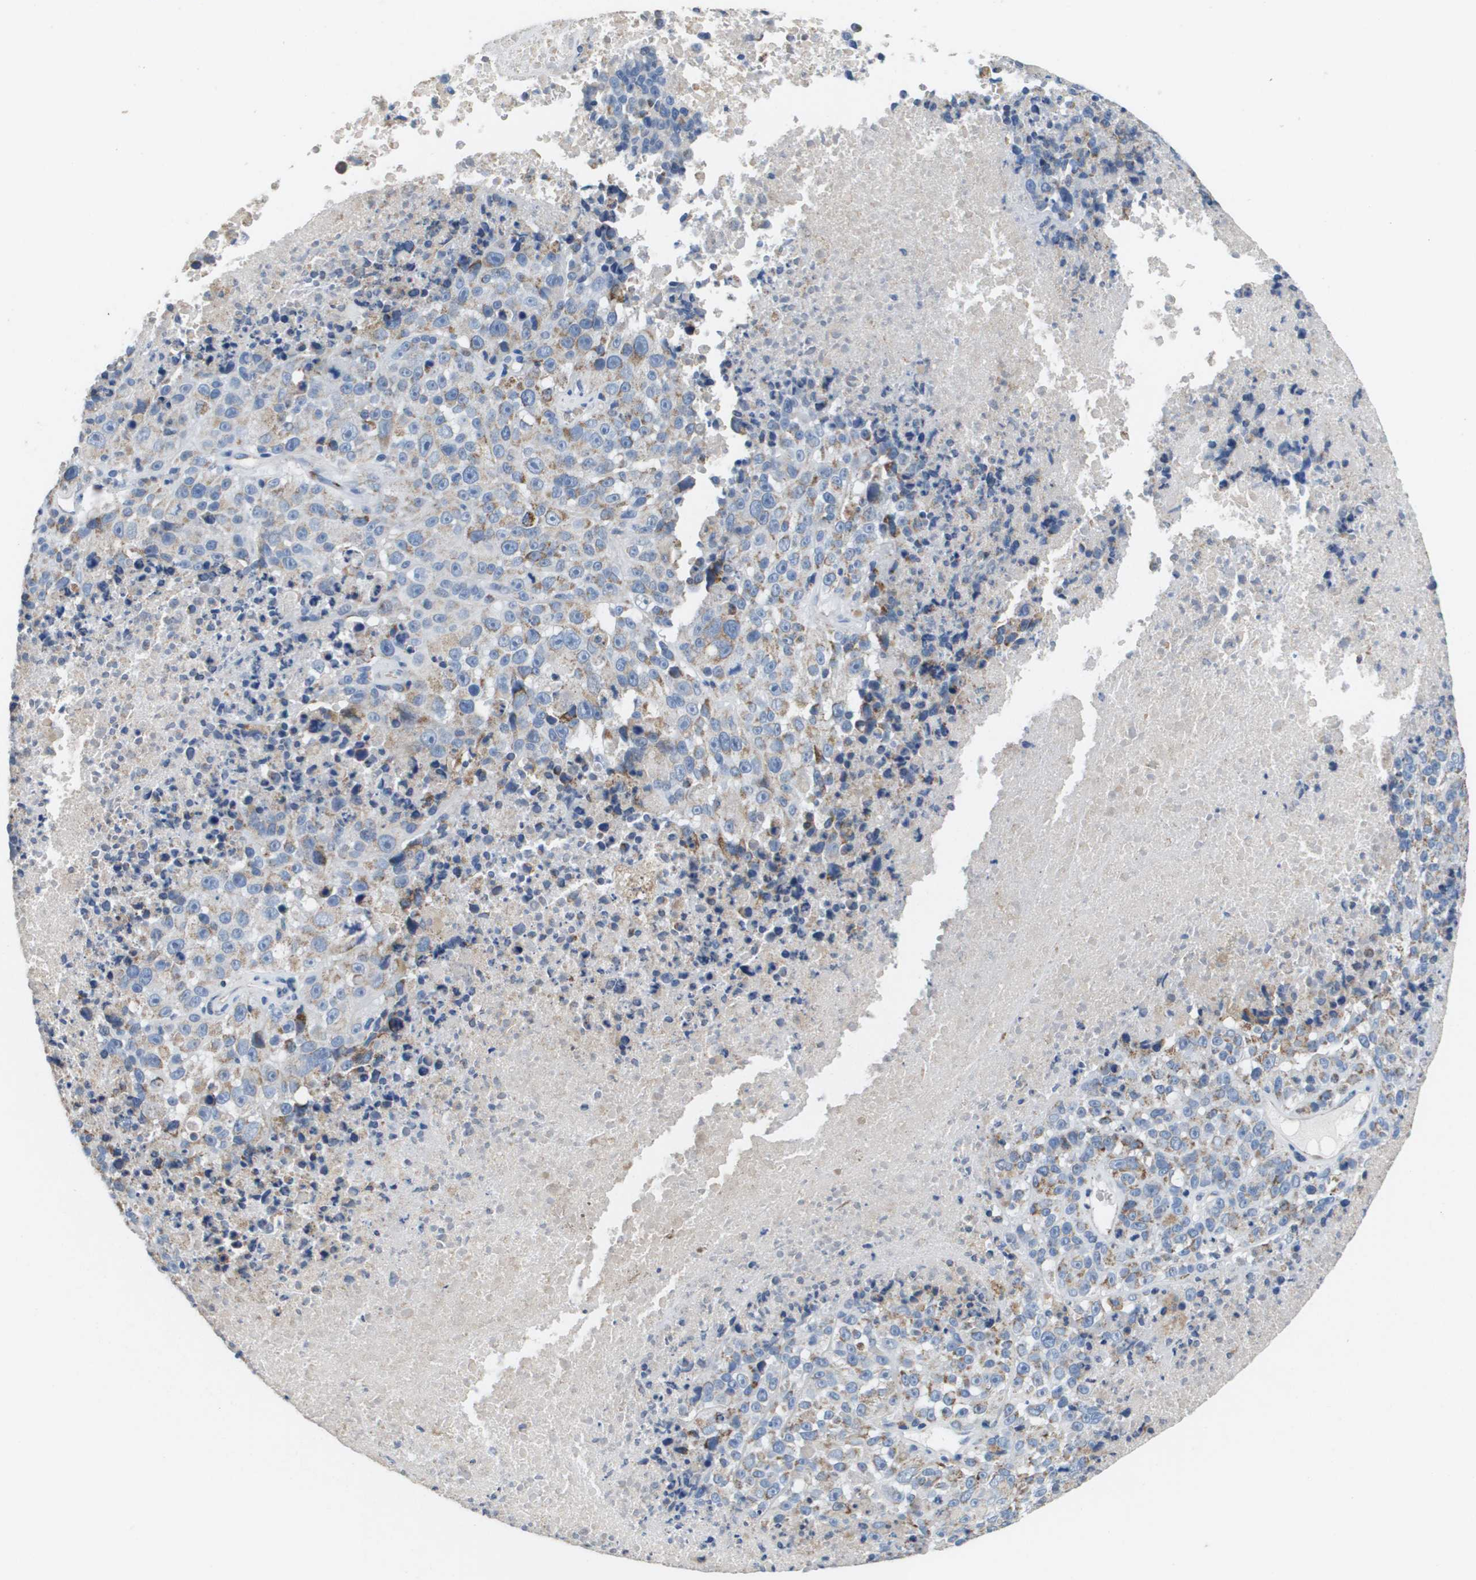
{"staining": {"intensity": "weak", "quantity": "25%-75%", "location": "cytoplasmic/membranous"}, "tissue": "melanoma", "cell_type": "Tumor cells", "image_type": "cancer", "snomed": [{"axis": "morphology", "description": "Malignant melanoma, Metastatic site"}, {"axis": "topography", "description": "Cerebral cortex"}], "caption": "High-magnification brightfield microscopy of melanoma stained with DAB (brown) and counterstained with hematoxylin (blue). tumor cells exhibit weak cytoplasmic/membranous staining is identified in approximately25%-75% of cells.", "gene": "ATP5F1B", "patient": {"sex": "female", "age": 52}}